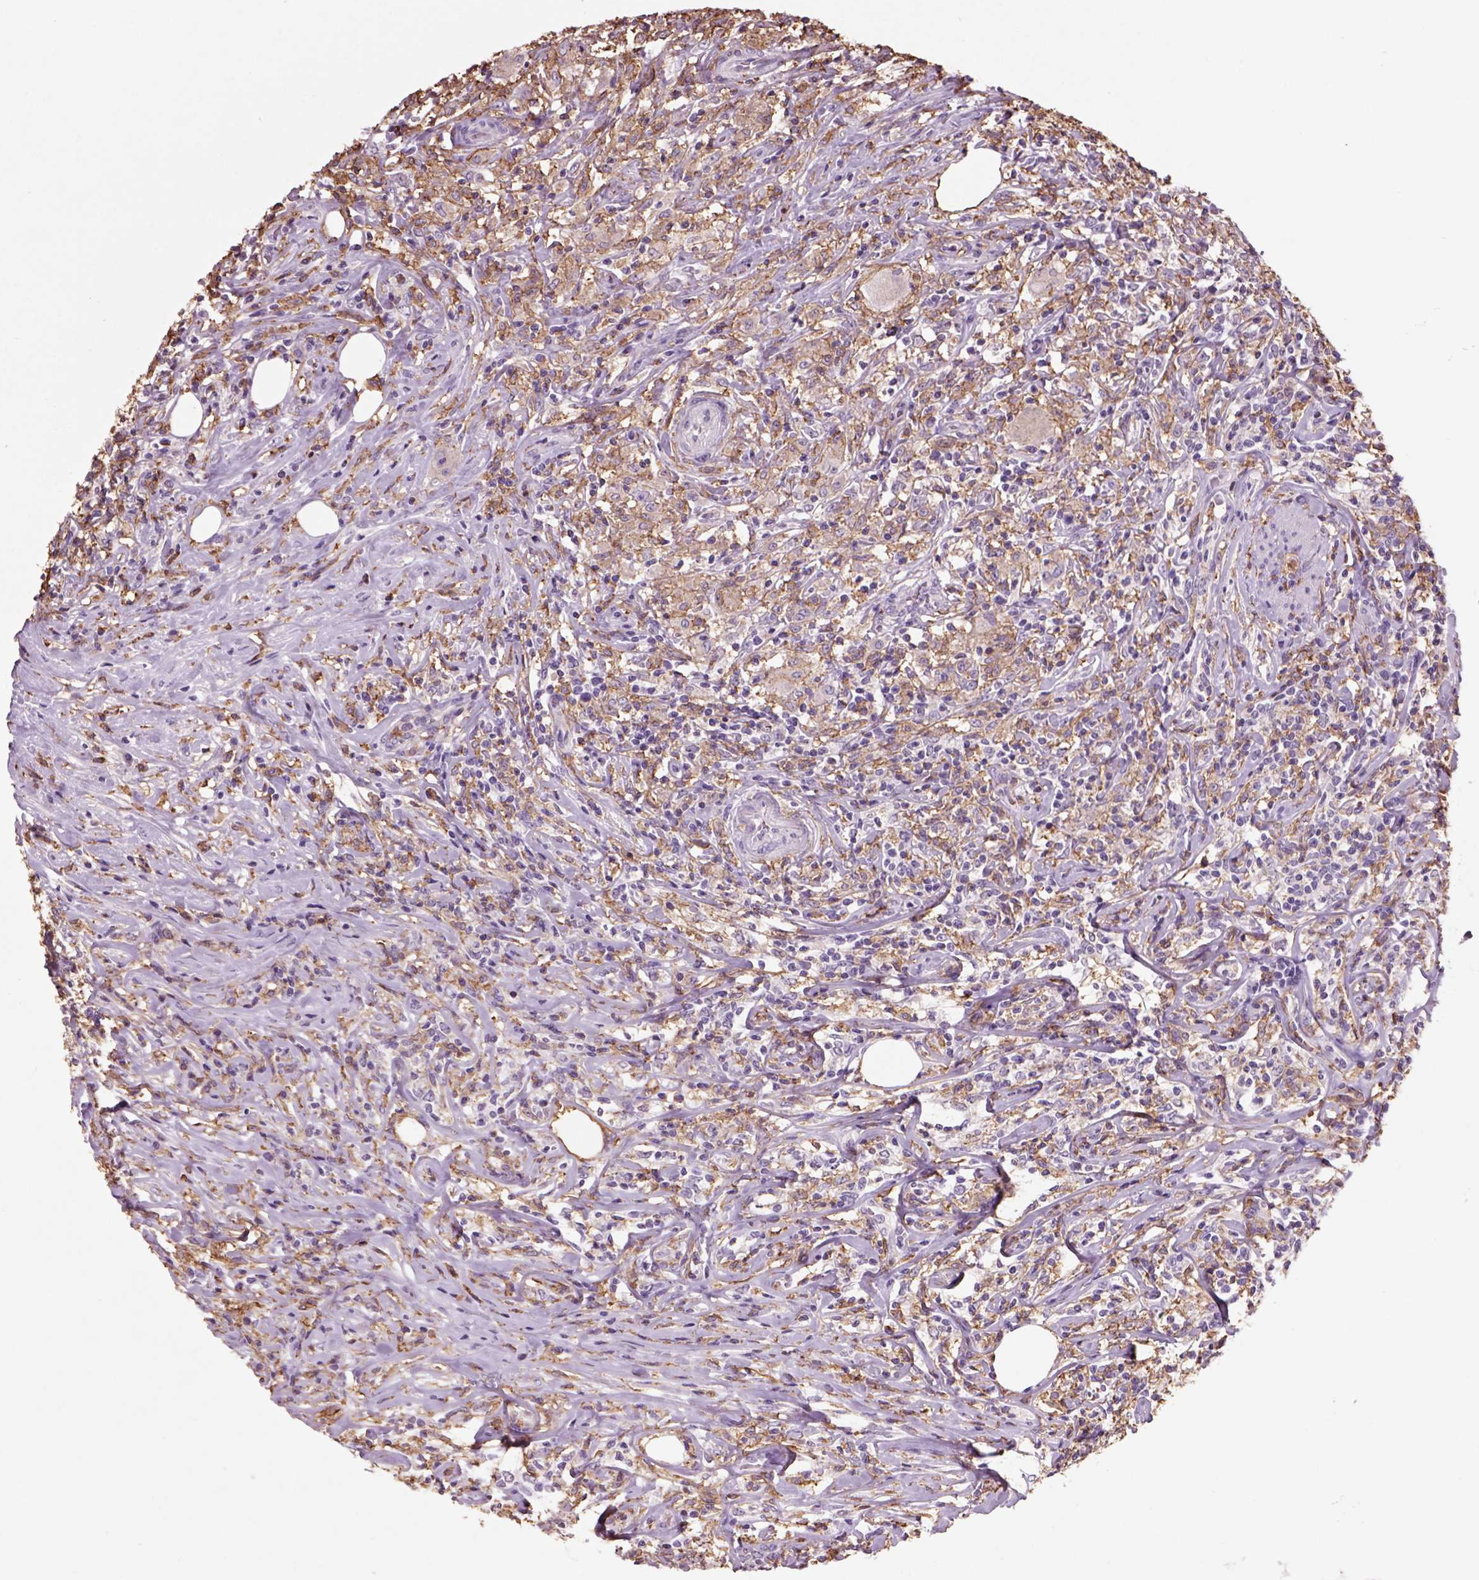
{"staining": {"intensity": "weak", "quantity": ">75%", "location": "cytoplasmic/membranous"}, "tissue": "lymphoma", "cell_type": "Tumor cells", "image_type": "cancer", "snomed": [{"axis": "morphology", "description": "Malignant lymphoma, non-Hodgkin's type, High grade"}, {"axis": "topography", "description": "Lymph node"}], "caption": "A brown stain labels weak cytoplasmic/membranous staining of a protein in human lymphoma tumor cells.", "gene": "CD14", "patient": {"sex": "female", "age": 84}}